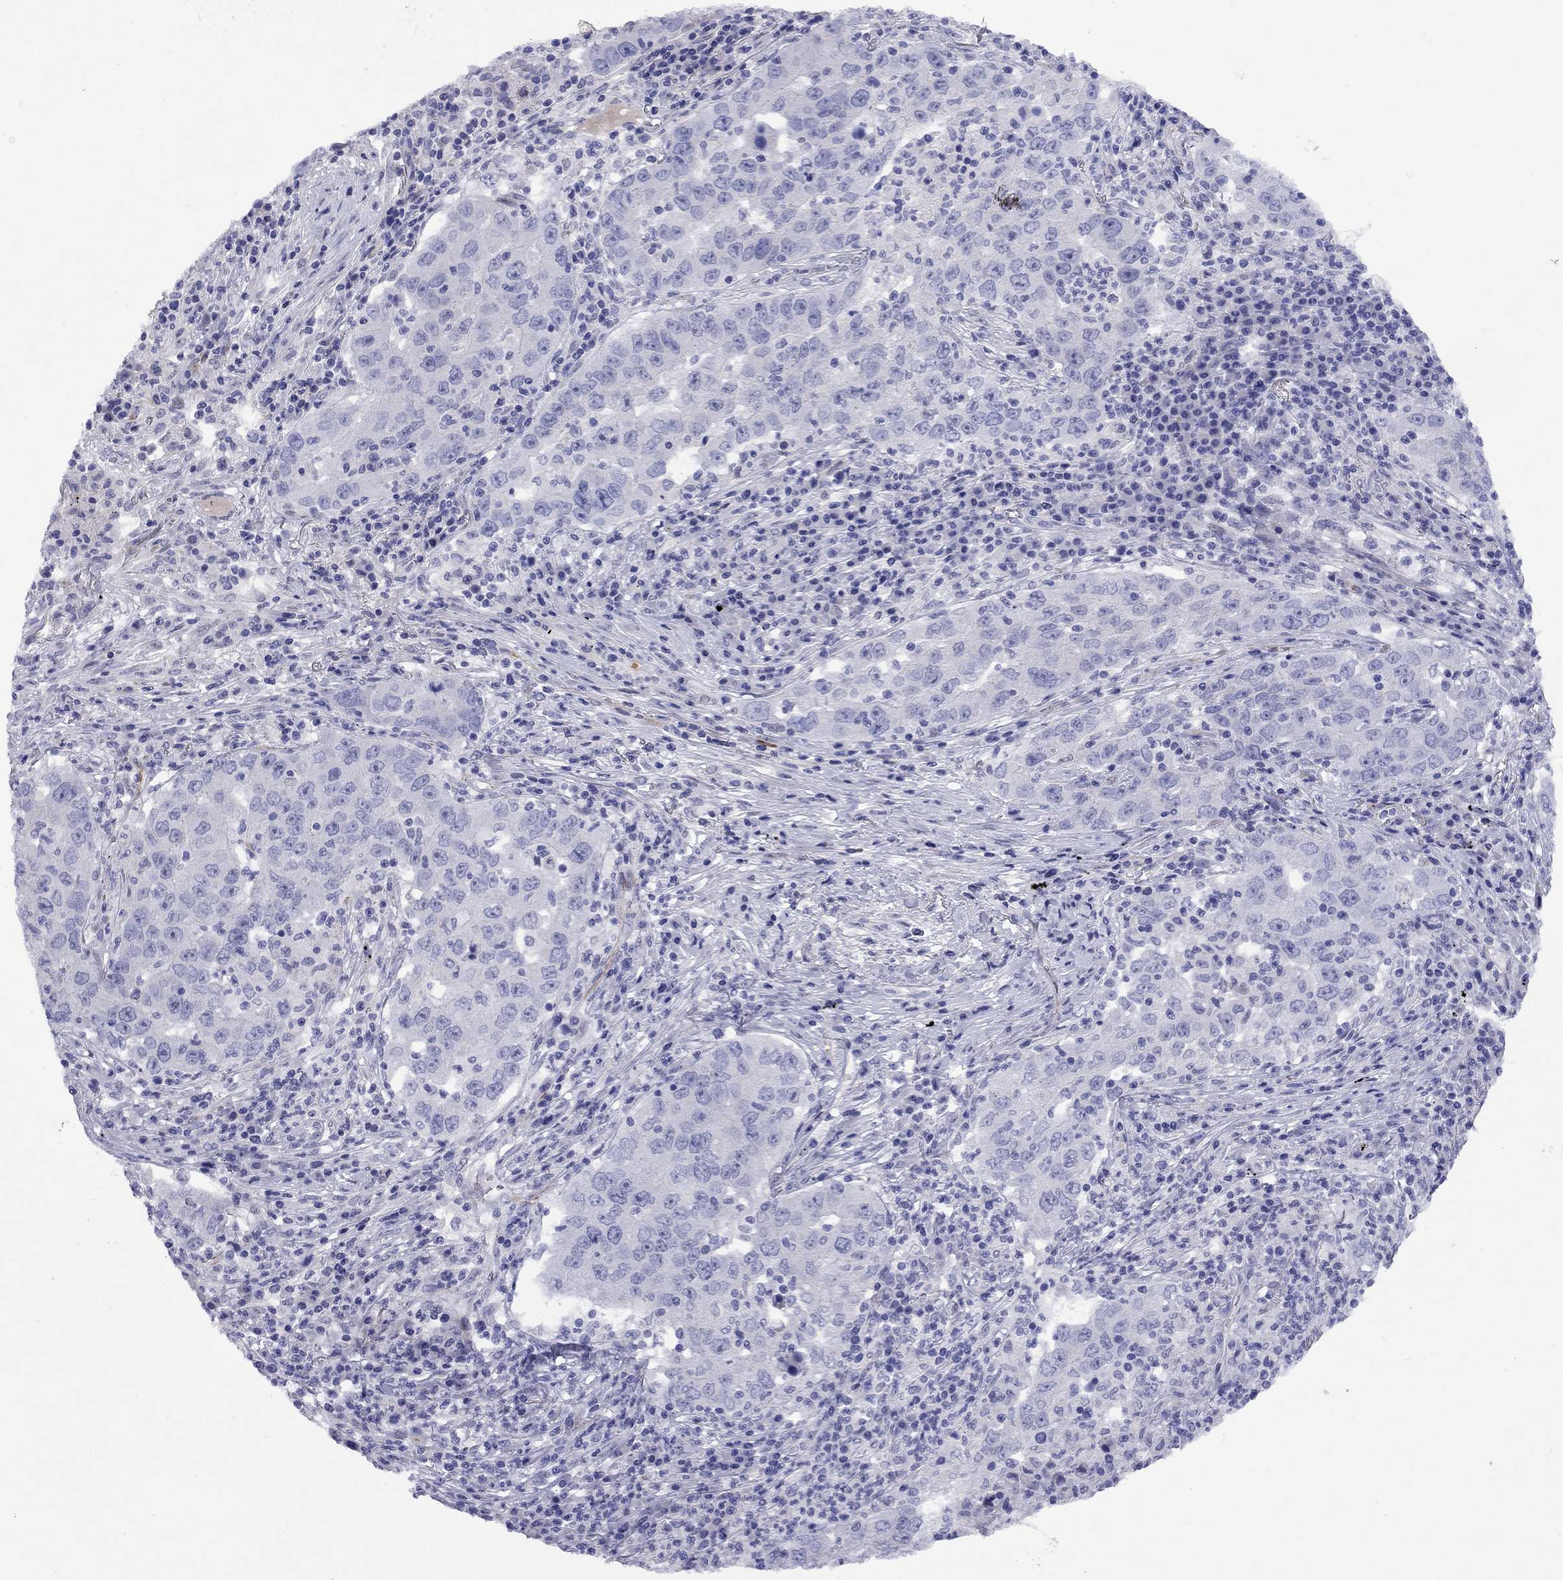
{"staining": {"intensity": "negative", "quantity": "none", "location": "none"}, "tissue": "lung cancer", "cell_type": "Tumor cells", "image_type": "cancer", "snomed": [{"axis": "morphology", "description": "Adenocarcinoma, NOS"}, {"axis": "topography", "description": "Lung"}], "caption": "This is a histopathology image of IHC staining of lung cancer, which shows no staining in tumor cells. (DAB (3,3'-diaminobenzidine) IHC, high magnification).", "gene": "CMYA5", "patient": {"sex": "male", "age": 73}}